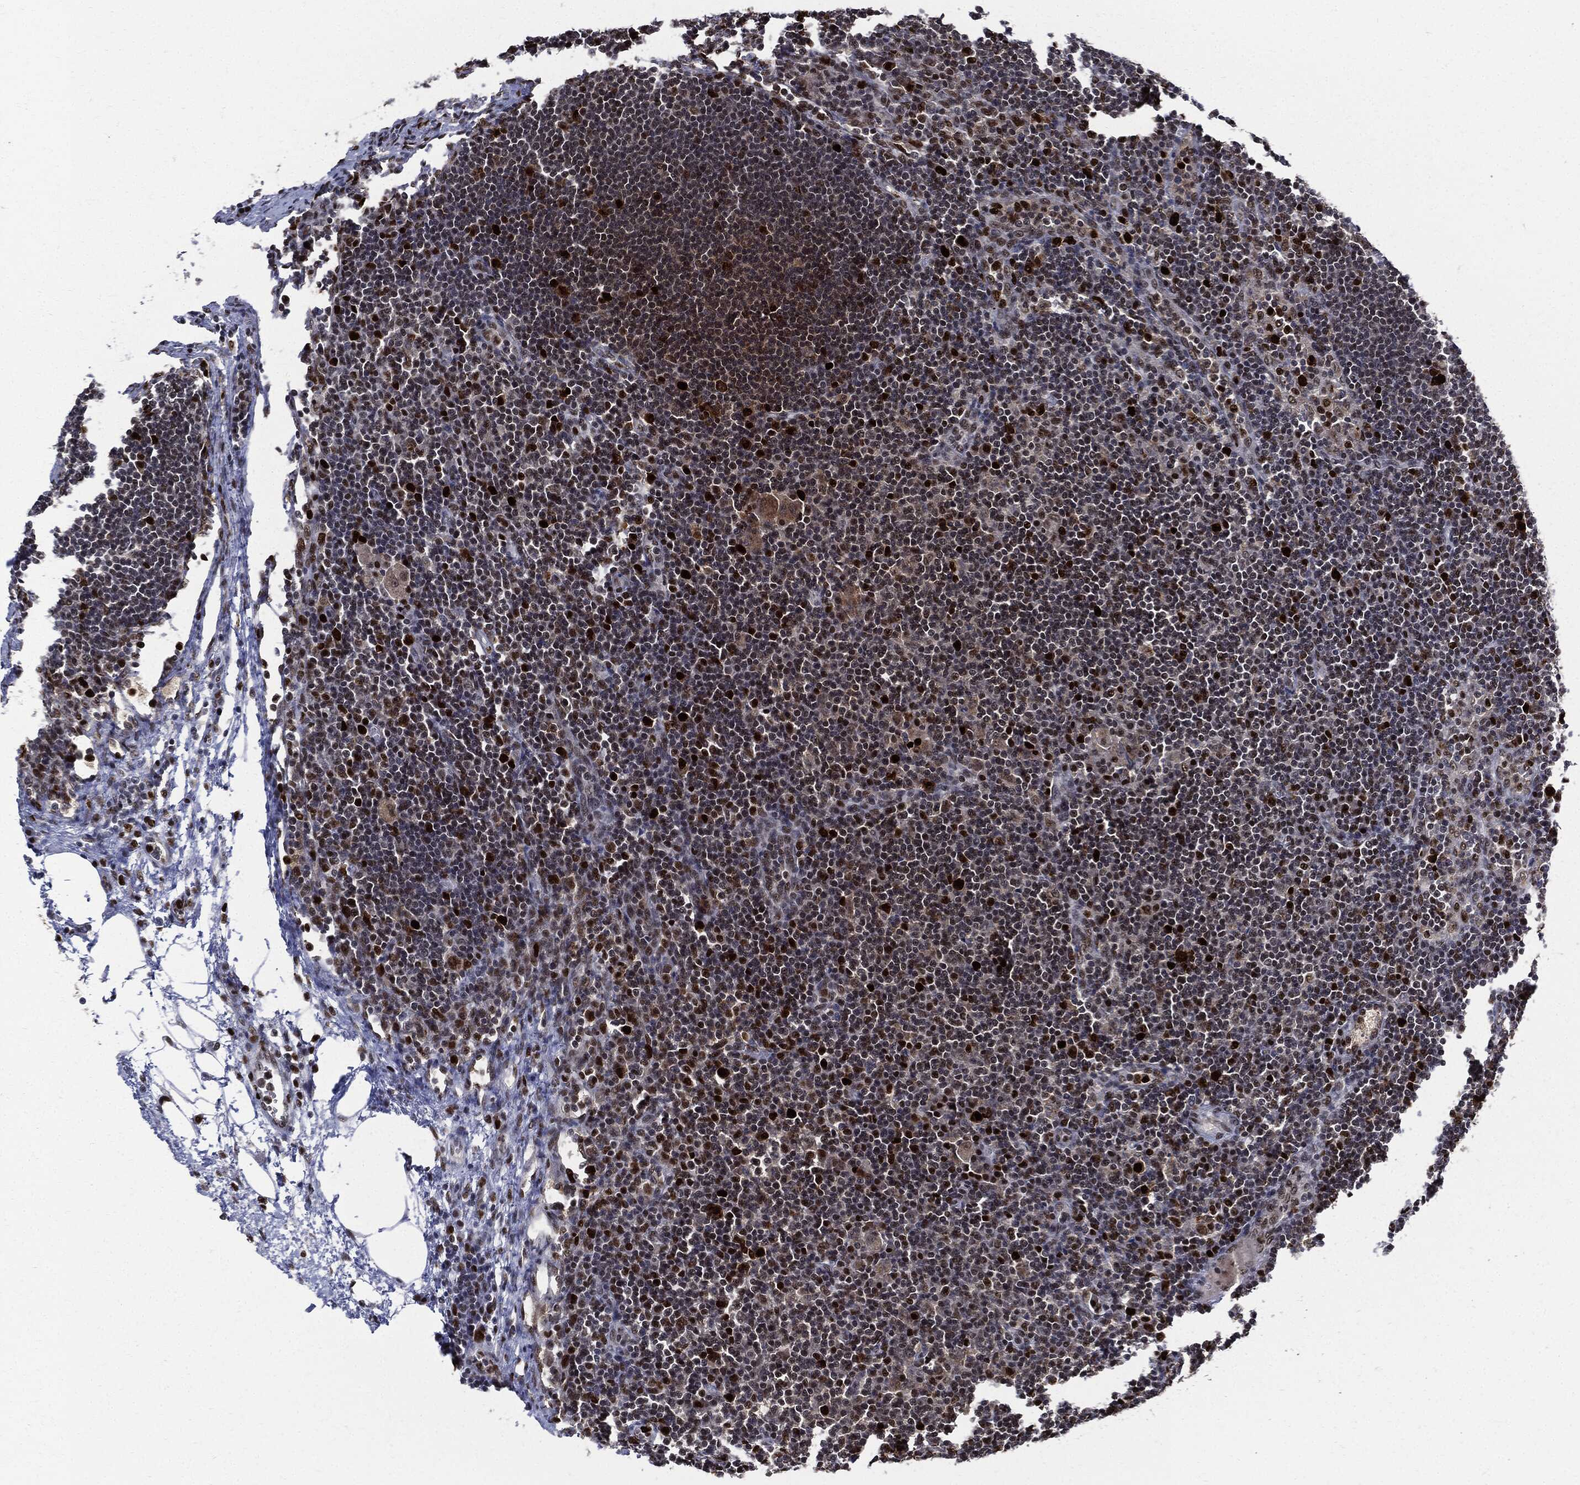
{"staining": {"intensity": "strong", "quantity": ">75%", "location": "nuclear"}, "tissue": "lymph node", "cell_type": "Germinal center cells", "image_type": "normal", "snomed": [{"axis": "morphology", "description": "Normal tissue, NOS"}, {"axis": "topography", "description": "Lymph node"}], "caption": "DAB immunohistochemical staining of unremarkable lymph node exhibits strong nuclear protein staining in about >75% of germinal center cells. (brown staining indicates protein expression, while blue staining denotes nuclei).", "gene": "PCNA", "patient": {"sex": "female", "age": 67}}